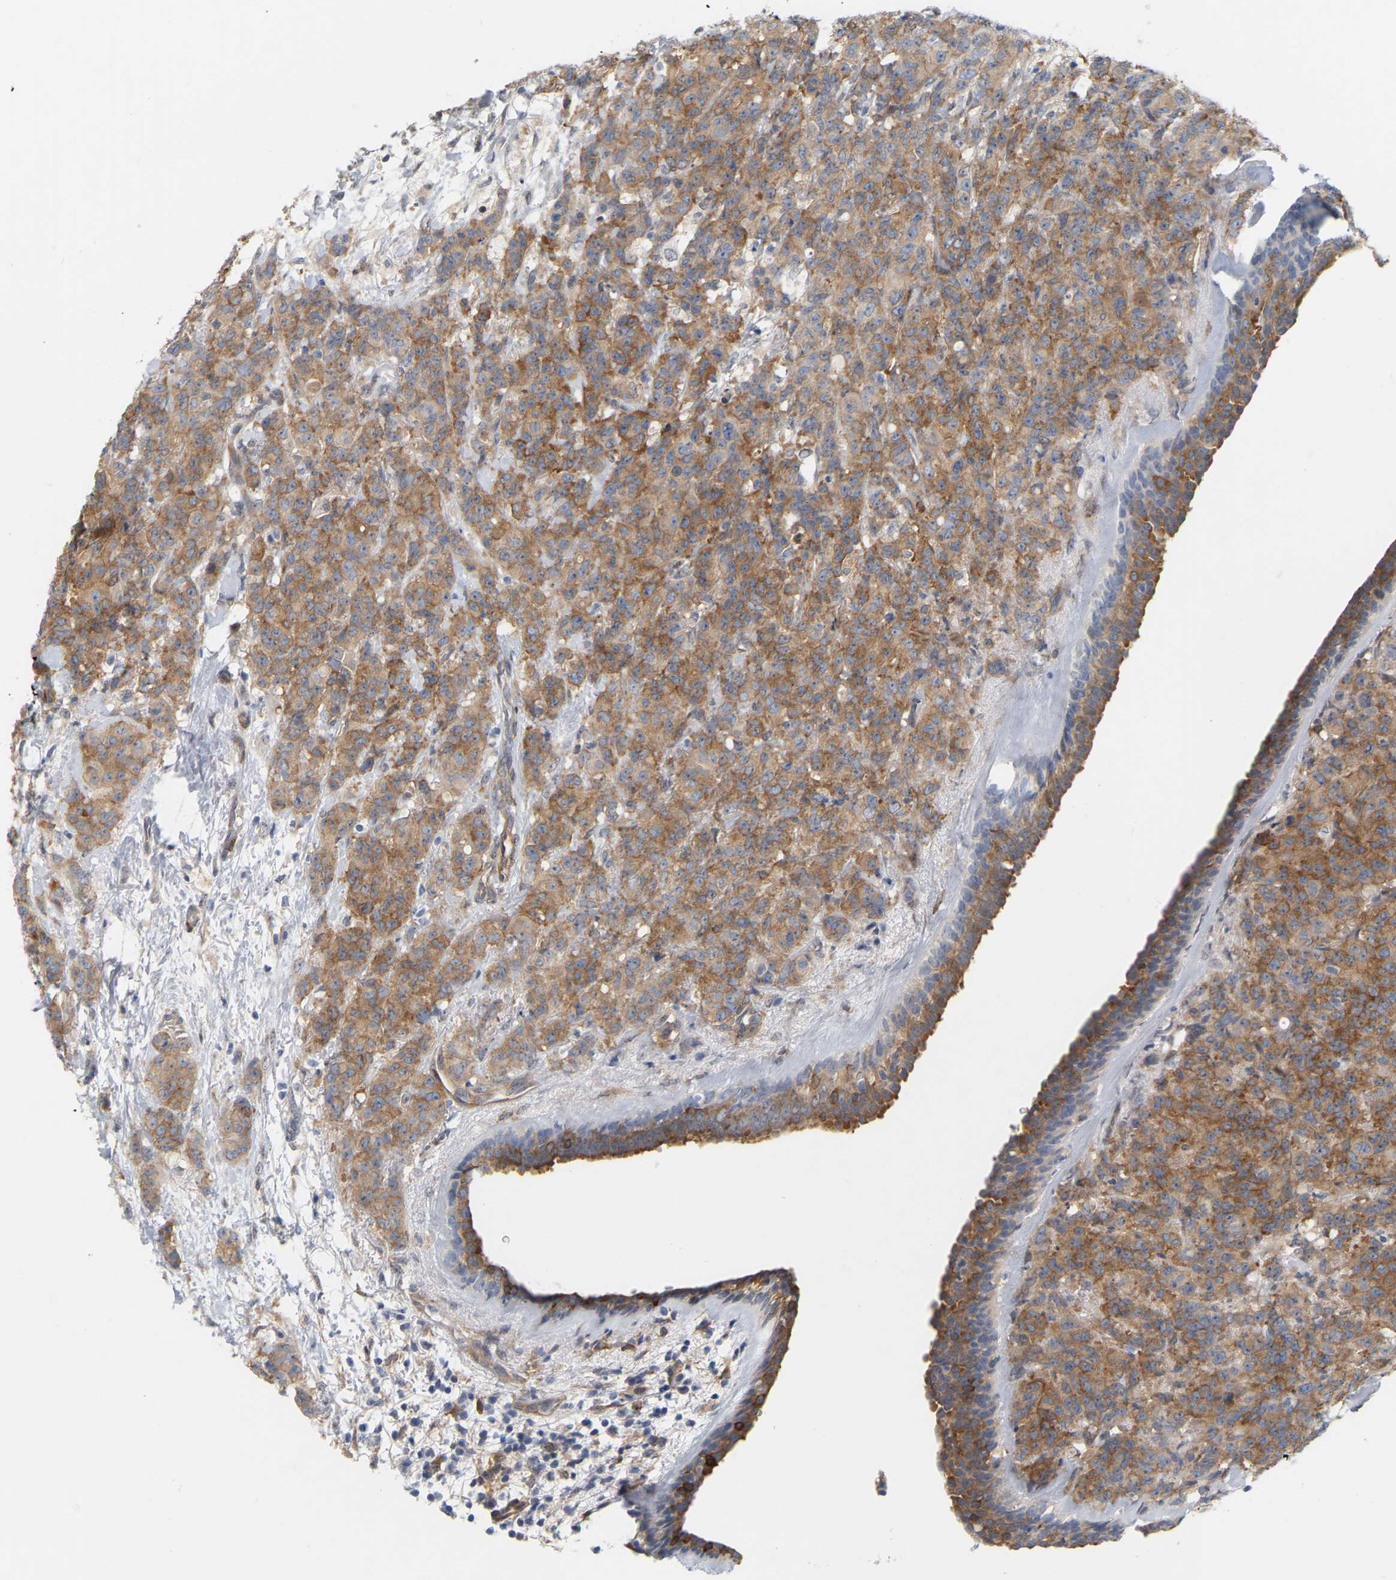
{"staining": {"intensity": "moderate", "quantity": ">75%", "location": "cytoplasmic/membranous"}, "tissue": "breast cancer", "cell_type": "Tumor cells", "image_type": "cancer", "snomed": [{"axis": "morphology", "description": "Normal tissue, NOS"}, {"axis": "morphology", "description": "Duct carcinoma"}, {"axis": "topography", "description": "Breast"}], "caption": "This is an image of immunohistochemistry staining of breast cancer (intraductal carcinoma), which shows moderate expression in the cytoplasmic/membranous of tumor cells.", "gene": "RAPH1", "patient": {"sex": "female", "age": 40}}